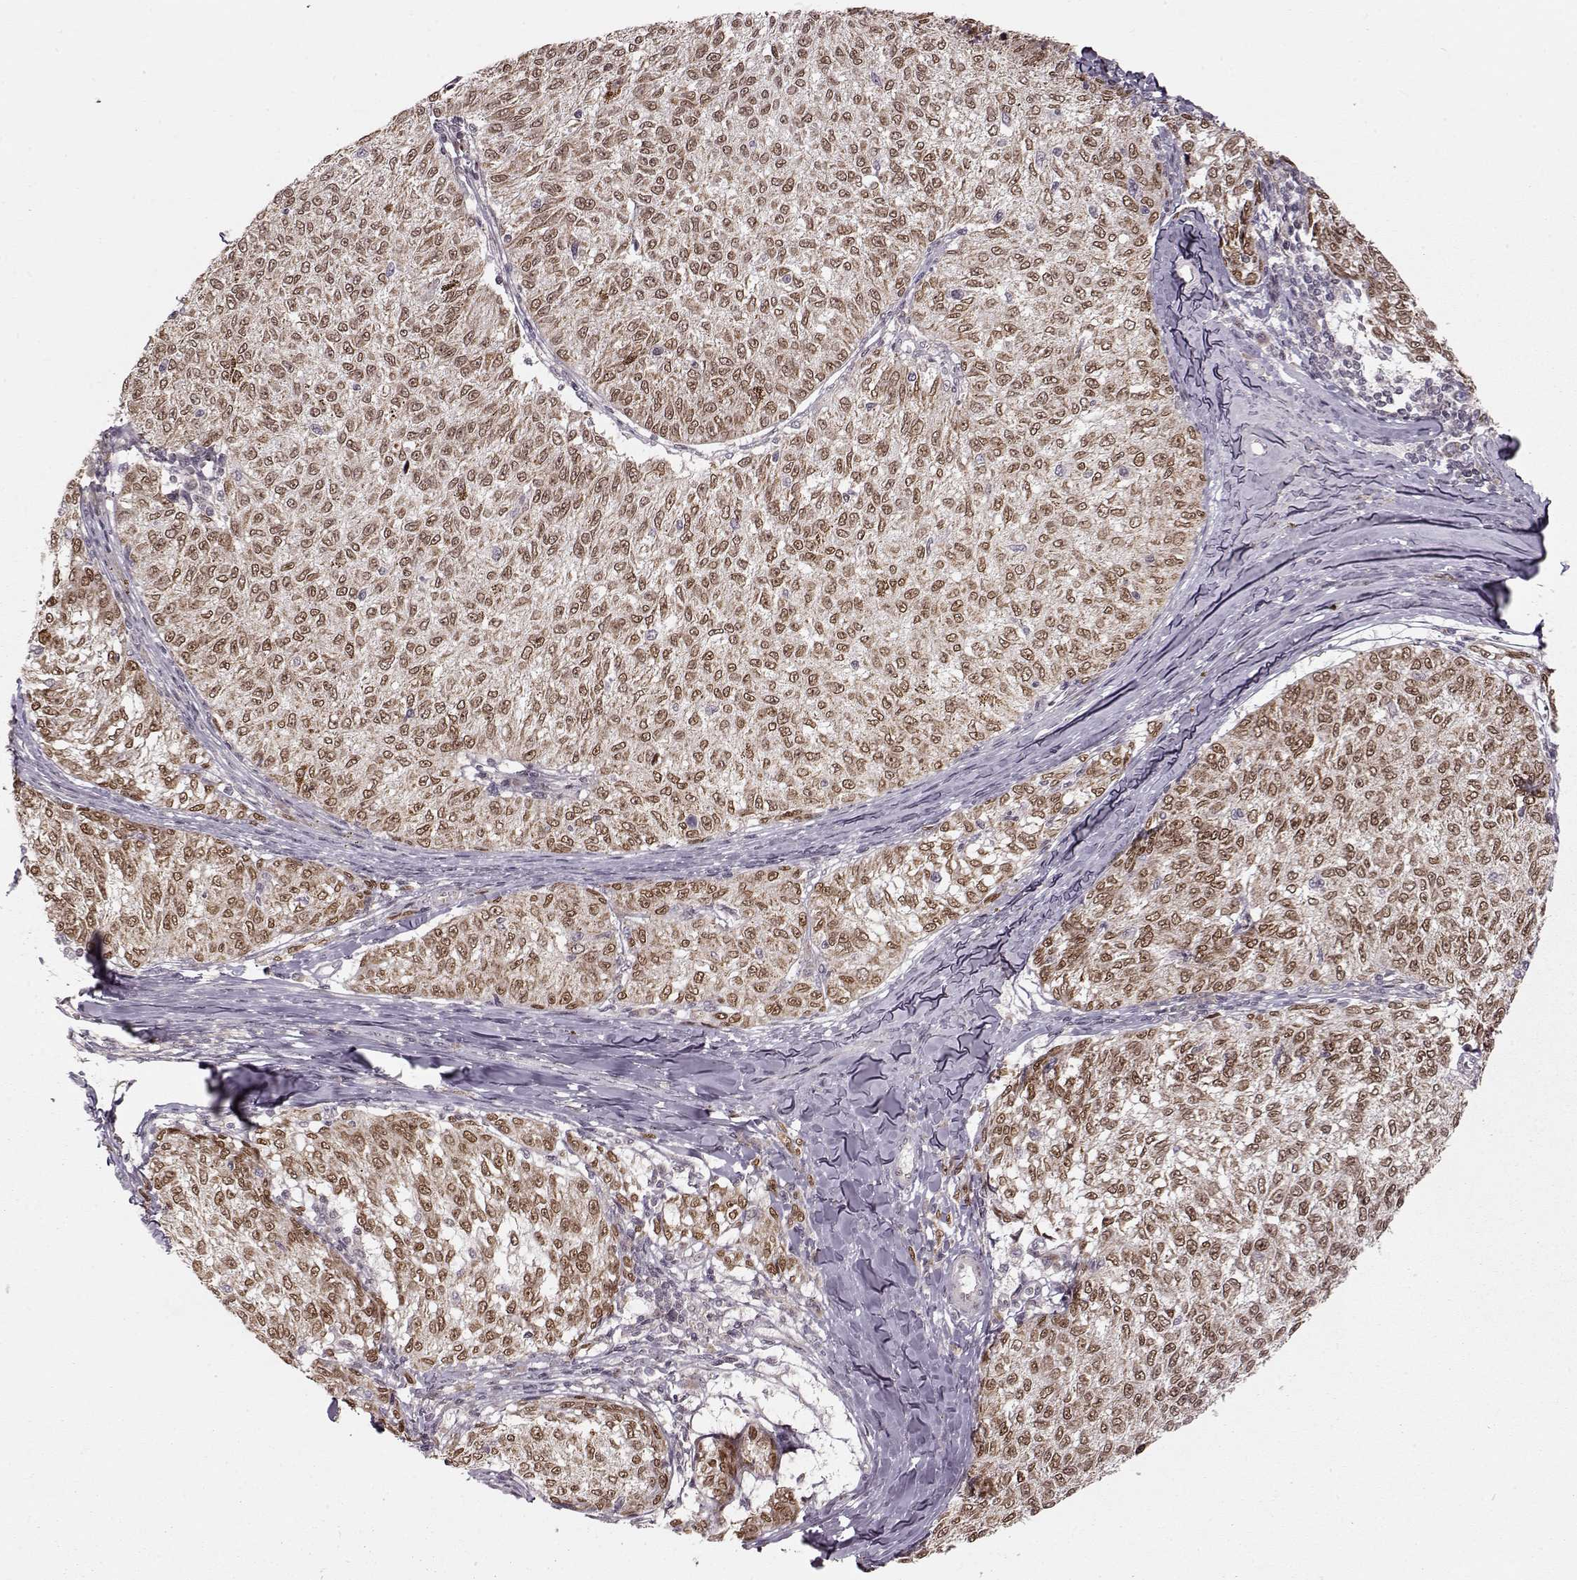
{"staining": {"intensity": "moderate", "quantity": ">75%", "location": "nuclear"}, "tissue": "melanoma", "cell_type": "Tumor cells", "image_type": "cancer", "snomed": [{"axis": "morphology", "description": "Malignant melanoma, NOS"}, {"axis": "topography", "description": "Skin"}], "caption": "Tumor cells exhibit medium levels of moderate nuclear expression in approximately >75% of cells in melanoma.", "gene": "RAI1", "patient": {"sex": "female", "age": 72}}